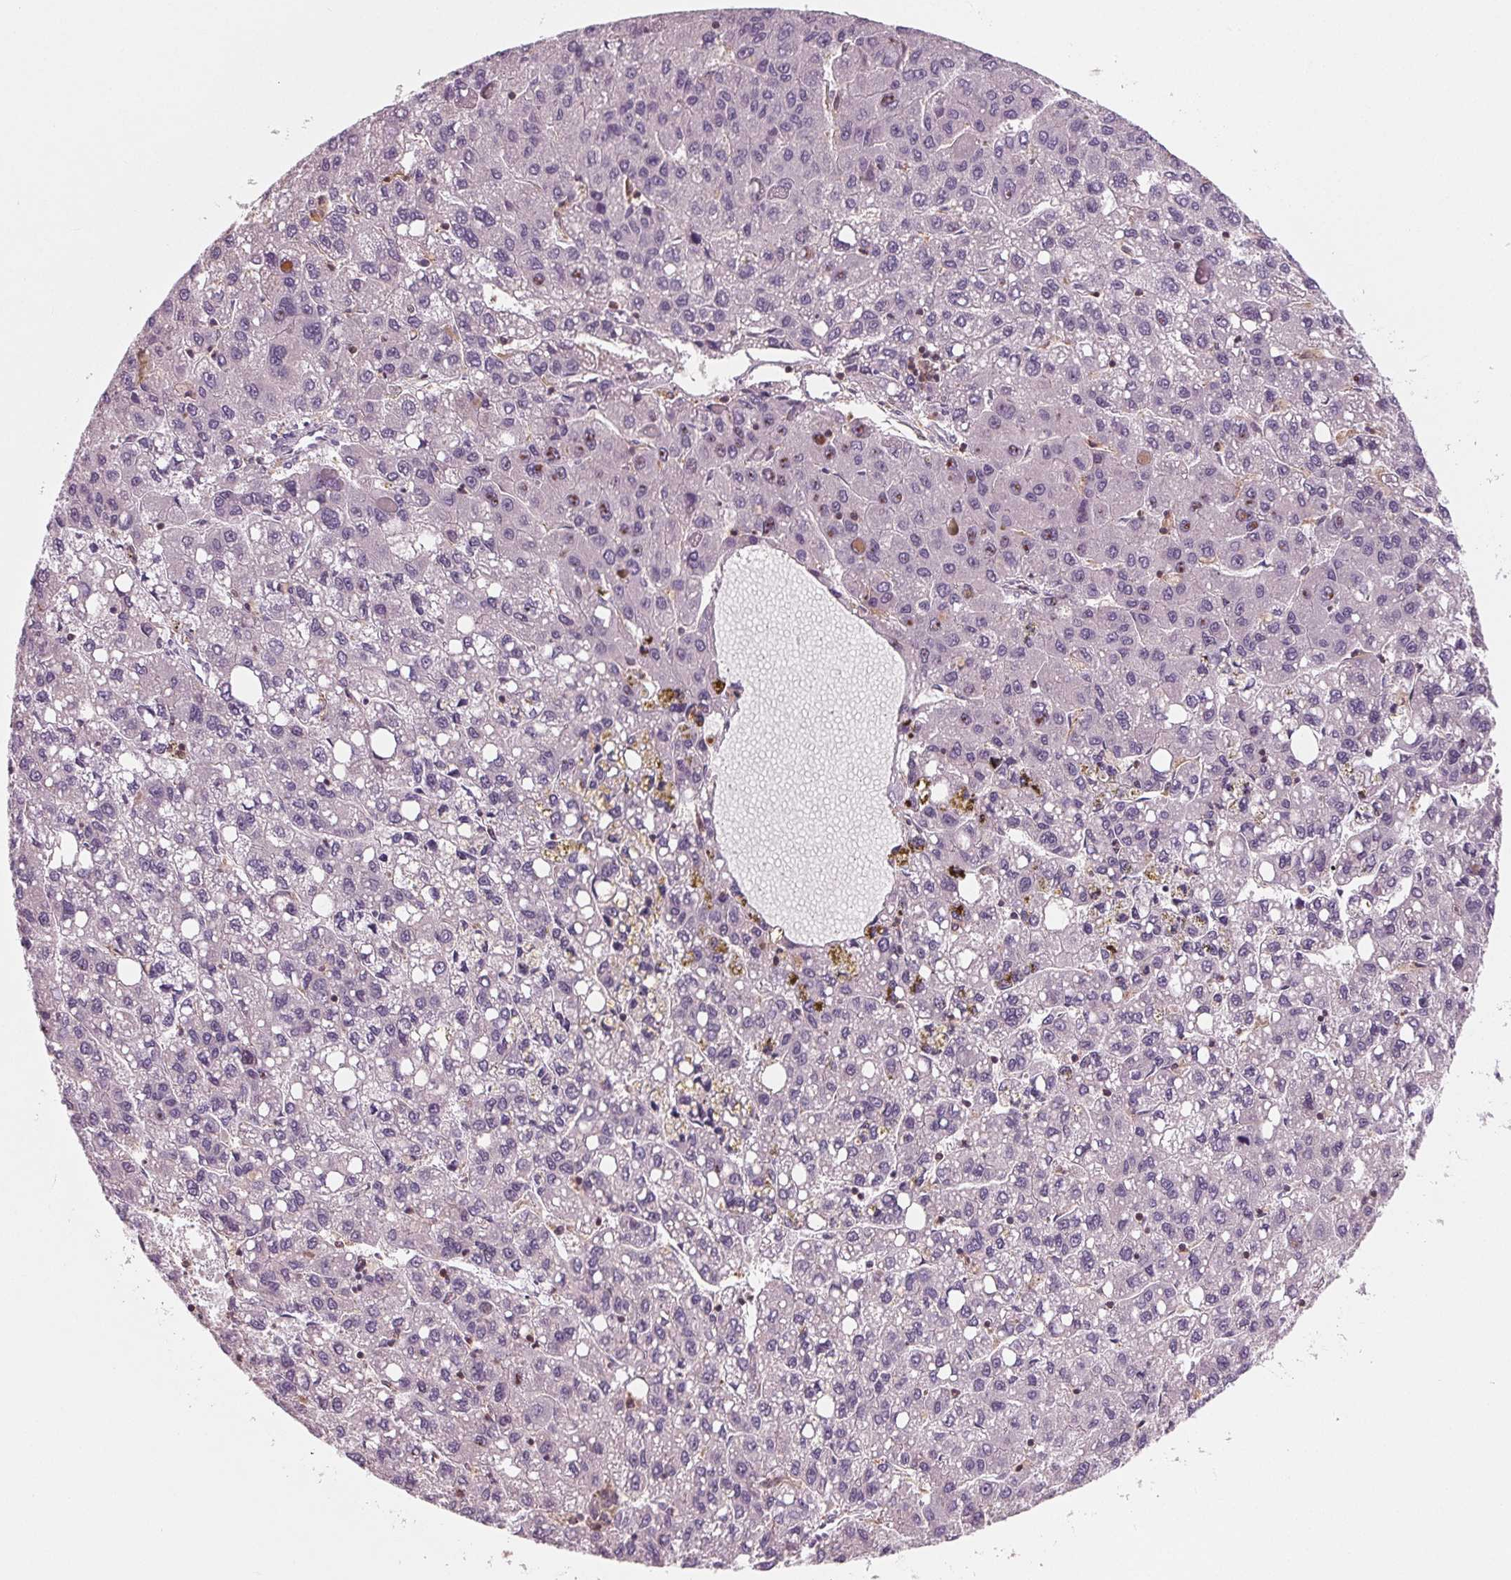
{"staining": {"intensity": "negative", "quantity": "none", "location": "none"}, "tissue": "liver cancer", "cell_type": "Tumor cells", "image_type": "cancer", "snomed": [{"axis": "morphology", "description": "Carcinoma, Hepatocellular, NOS"}, {"axis": "topography", "description": "Liver"}], "caption": "This is an IHC image of human liver cancer (hepatocellular carcinoma). There is no expression in tumor cells.", "gene": "ARHGAP25", "patient": {"sex": "female", "age": 82}}